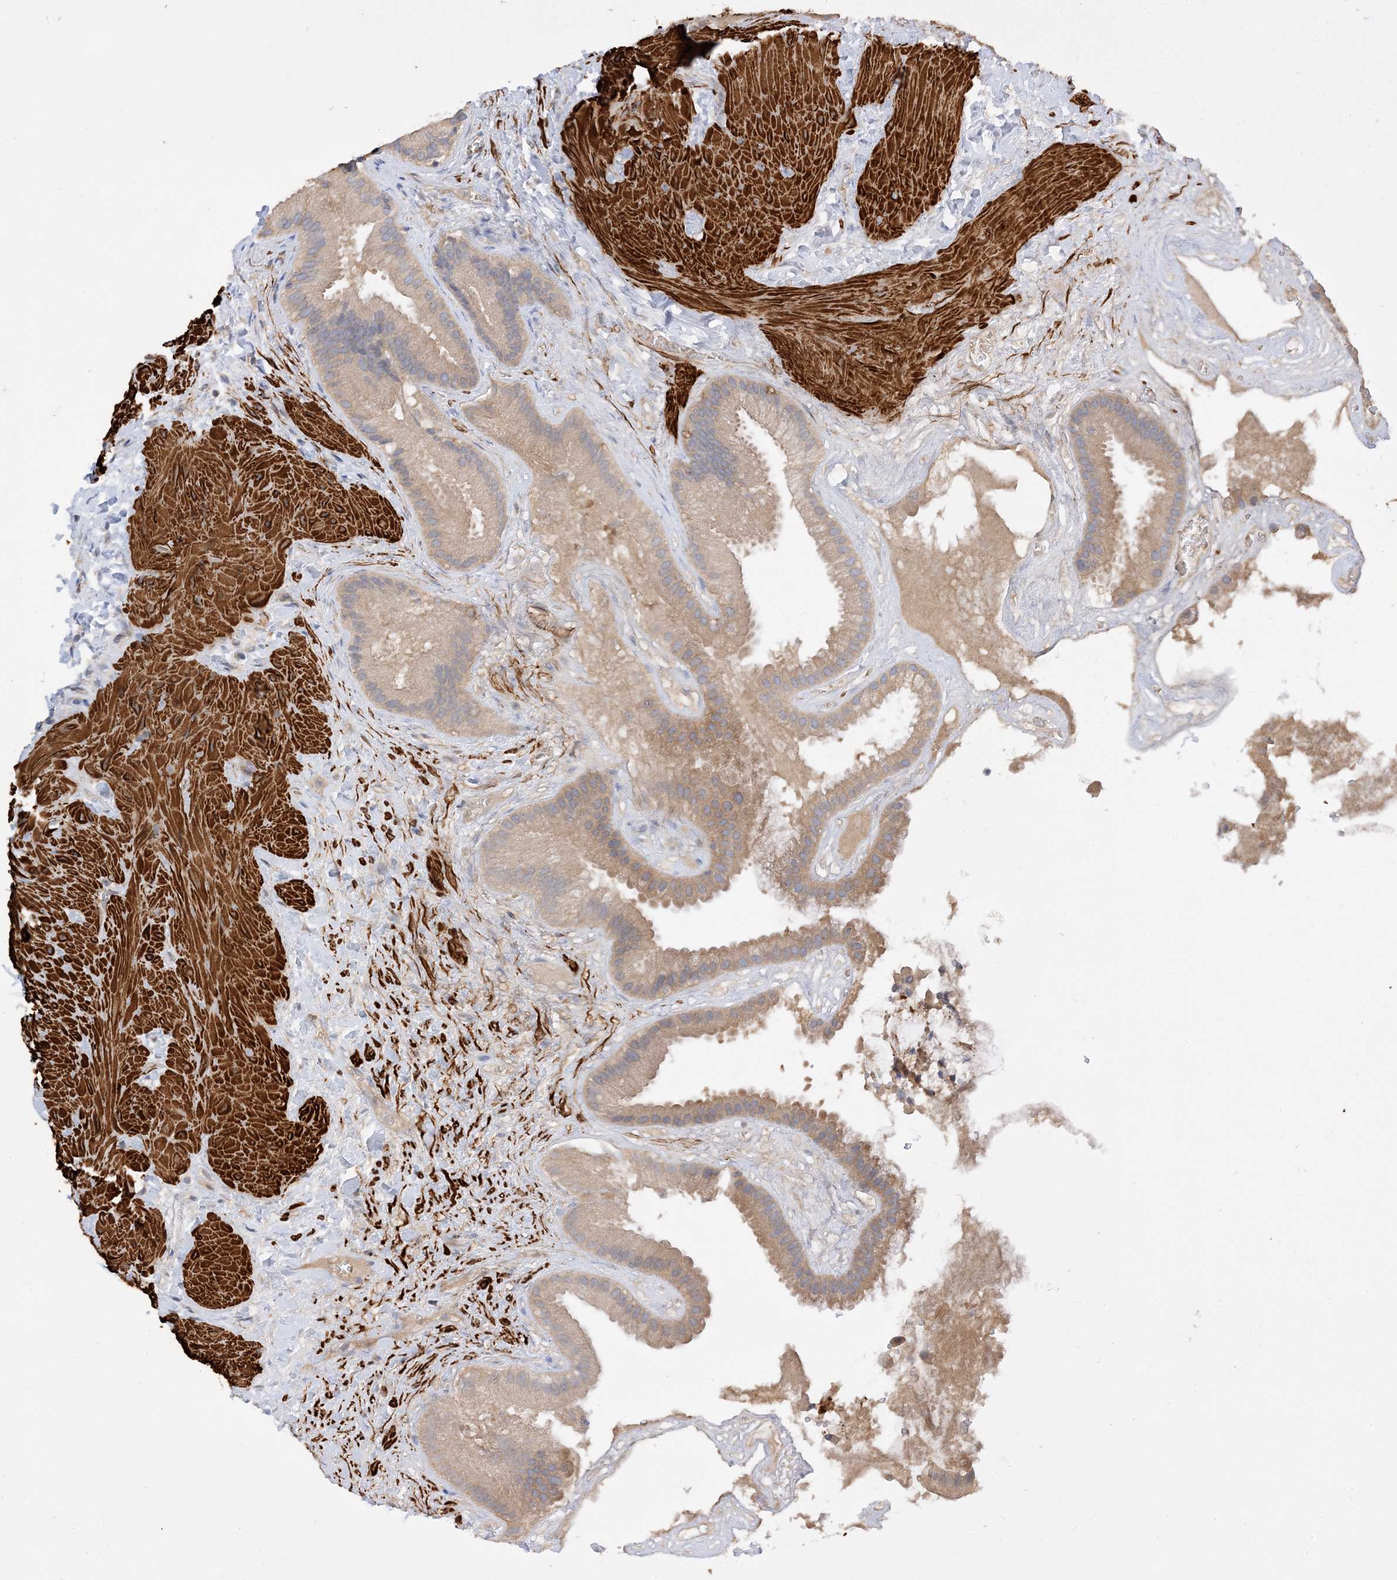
{"staining": {"intensity": "moderate", "quantity": ">75%", "location": "cytoplasmic/membranous"}, "tissue": "gallbladder", "cell_type": "Glandular cells", "image_type": "normal", "snomed": [{"axis": "morphology", "description": "Normal tissue, NOS"}, {"axis": "topography", "description": "Gallbladder"}], "caption": "Immunohistochemical staining of normal human gallbladder demonstrates >75% levels of moderate cytoplasmic/membranous protein staining in approximately >75% of glandular cells. The staining is performed using DAB (3,3'-diaminobenzidine) brown chromogen to label protein expression. The nuclei are counter-stained blue using hematoxylin.", "gene": "KIFBP", "patient": {"sex": "male", "age": 55}}